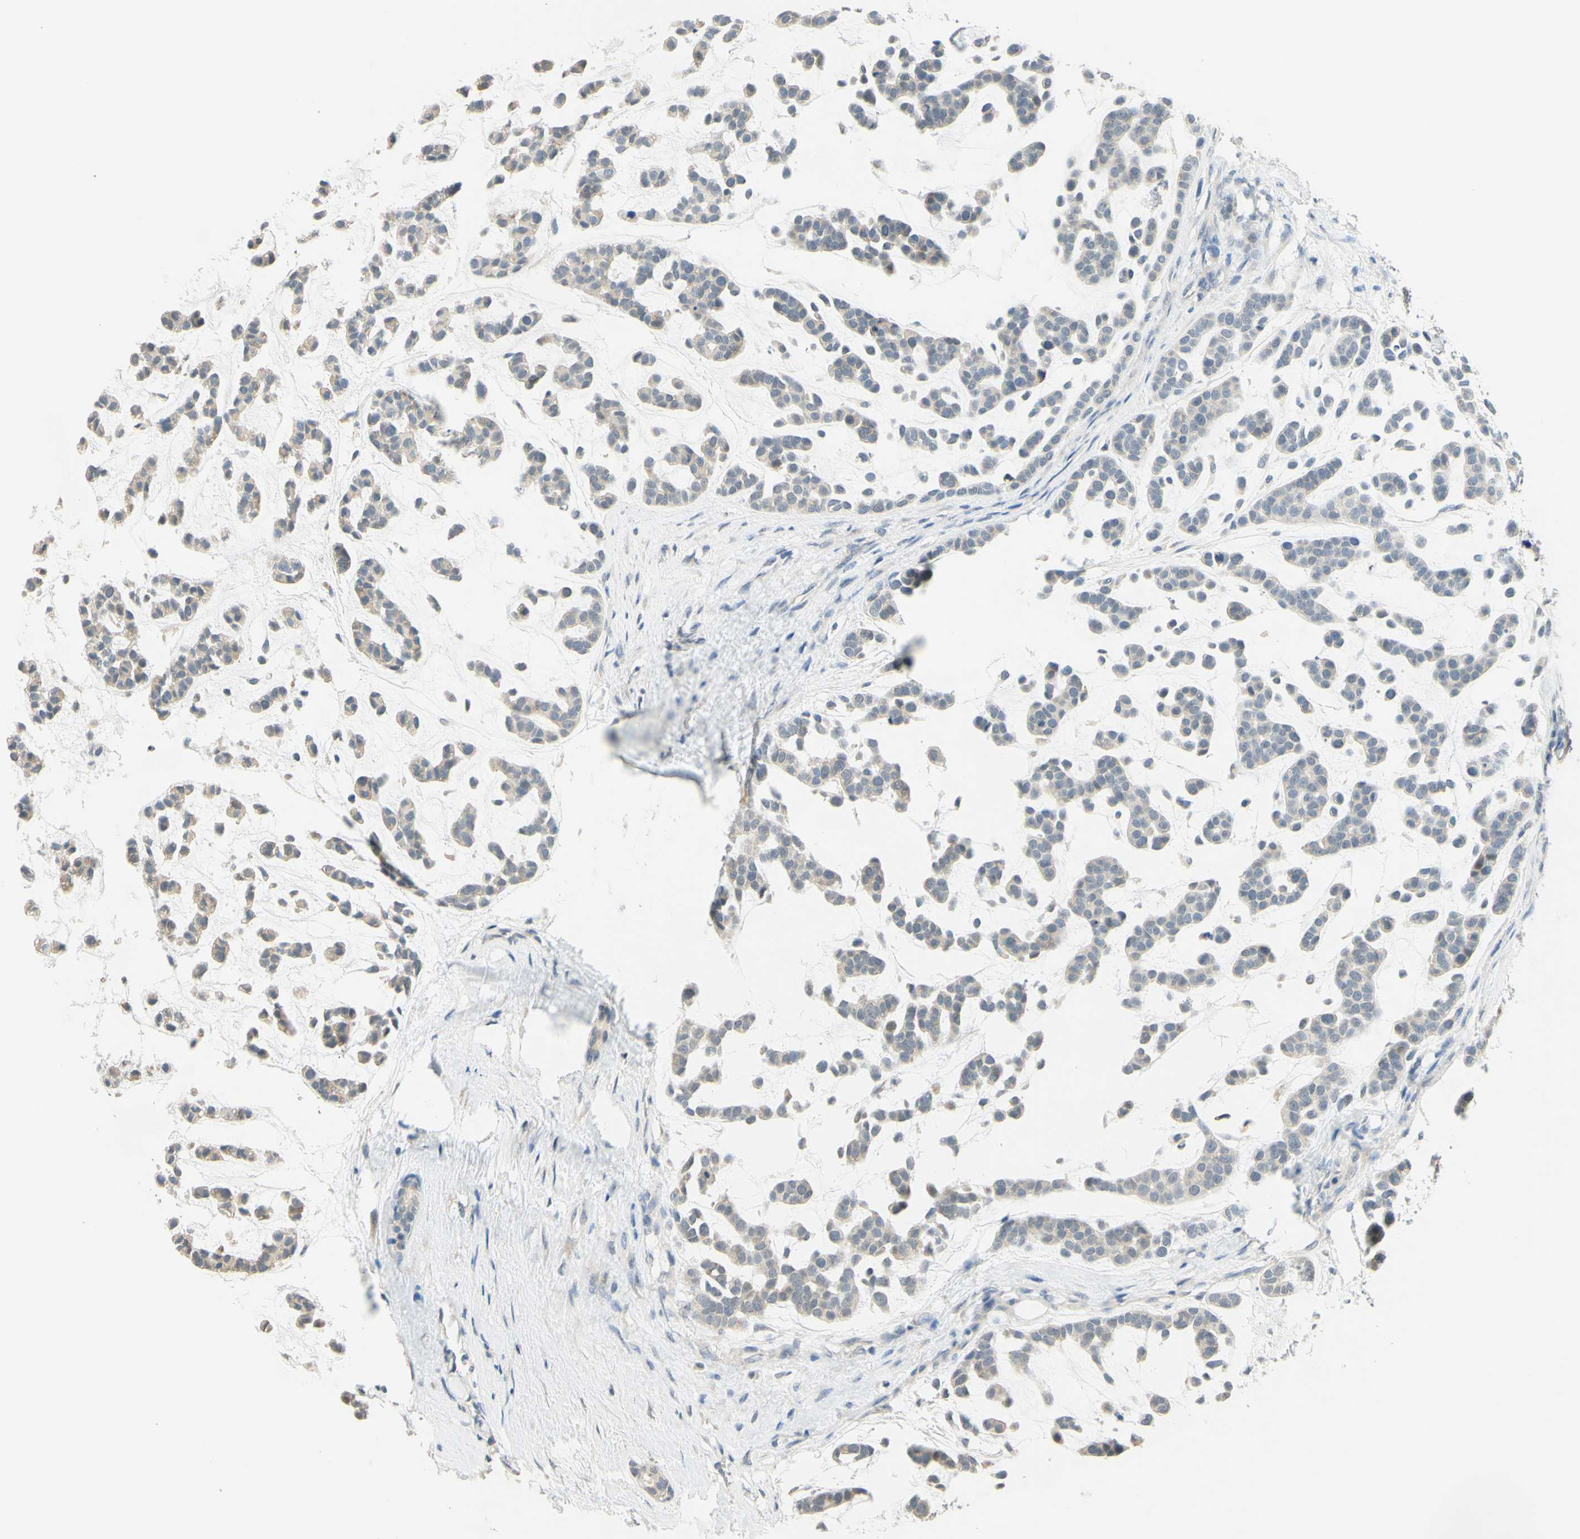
{"staining": {"intensity": "weak", "quantity": "25%-75%", "location": "cytoplasmic/membranous"}, "tissue": "head and neck cancer", "cell_type": "Tumor cells", "image_type": "cancer", "snomed": [{"axis": "morphology", "description": "Adenocarcinoma, NOS"}, {"axis": "morphology", "description": "Adenoma, NOS"}, {"axis": "topography", "description": "Head-Neck"}], "caption": "The histopathology image displays a brown stain indicating the presence of a protein in the cytoplasmic/membranous of tumor cells in head and neck cancer (adenoma). Immunohistochemistry stains the protein of interest in brown and the nuclei are stained blue.", "gene": "MAG", "patient": {"sex": "female", "age": 55}}